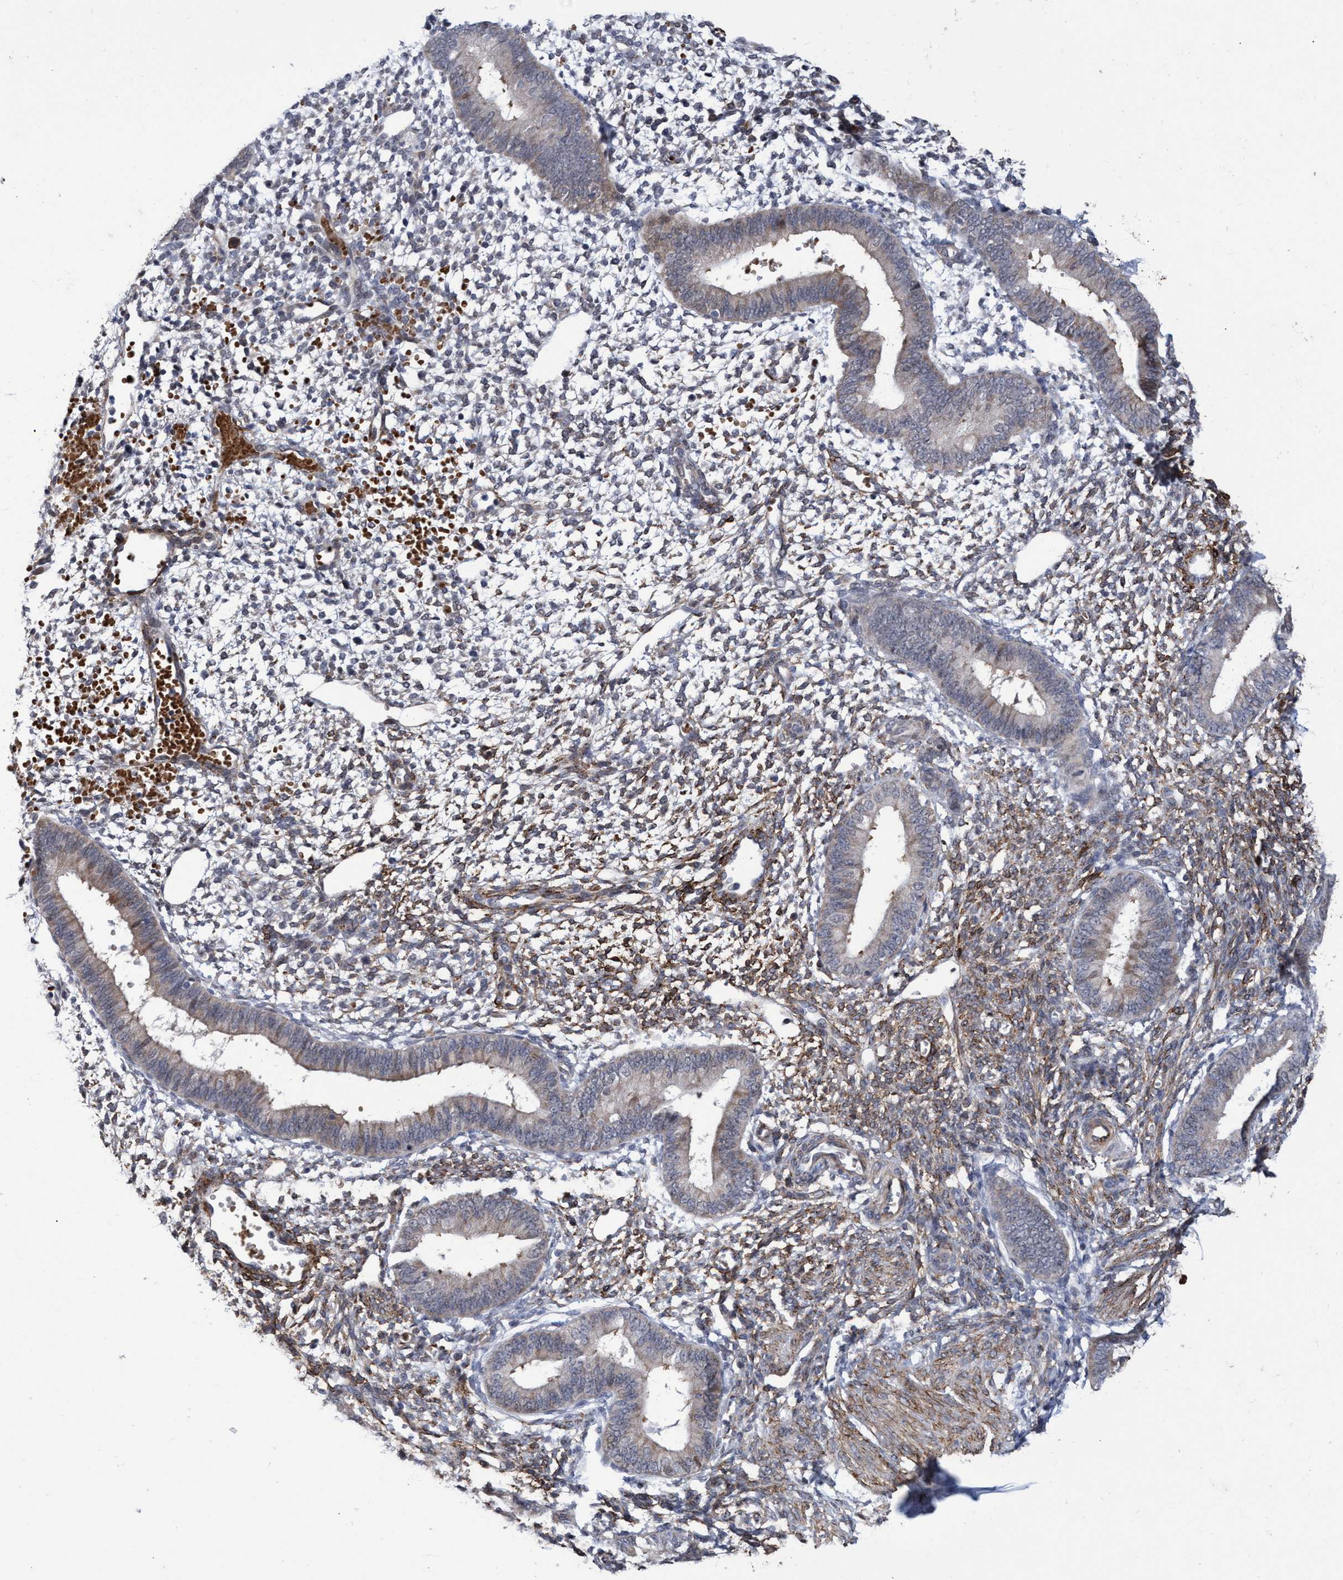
{"staining": {"intensity": "moderate", "quantity": "<25%", "location": "cytoplasmic/membranous"}, "tissue": "endometrium", "cell_type": "Cells in endometrial stroma", "image_type": "normal", "snomed": [{"axis": "morphology", "description": "Normal tissue, NOS"}, {"axis": "topography", "description": "Endometrium"}], "caption": "Approximately <25% of cells in endometrial stroma in unremarkable human endometrium demonstrate moderate cytoplasmic/membranous protein positivity as visualized by brown immunohistochemical staining.", "gene": "ZNF750", "patient": {"sex": "female", "age": 46}}